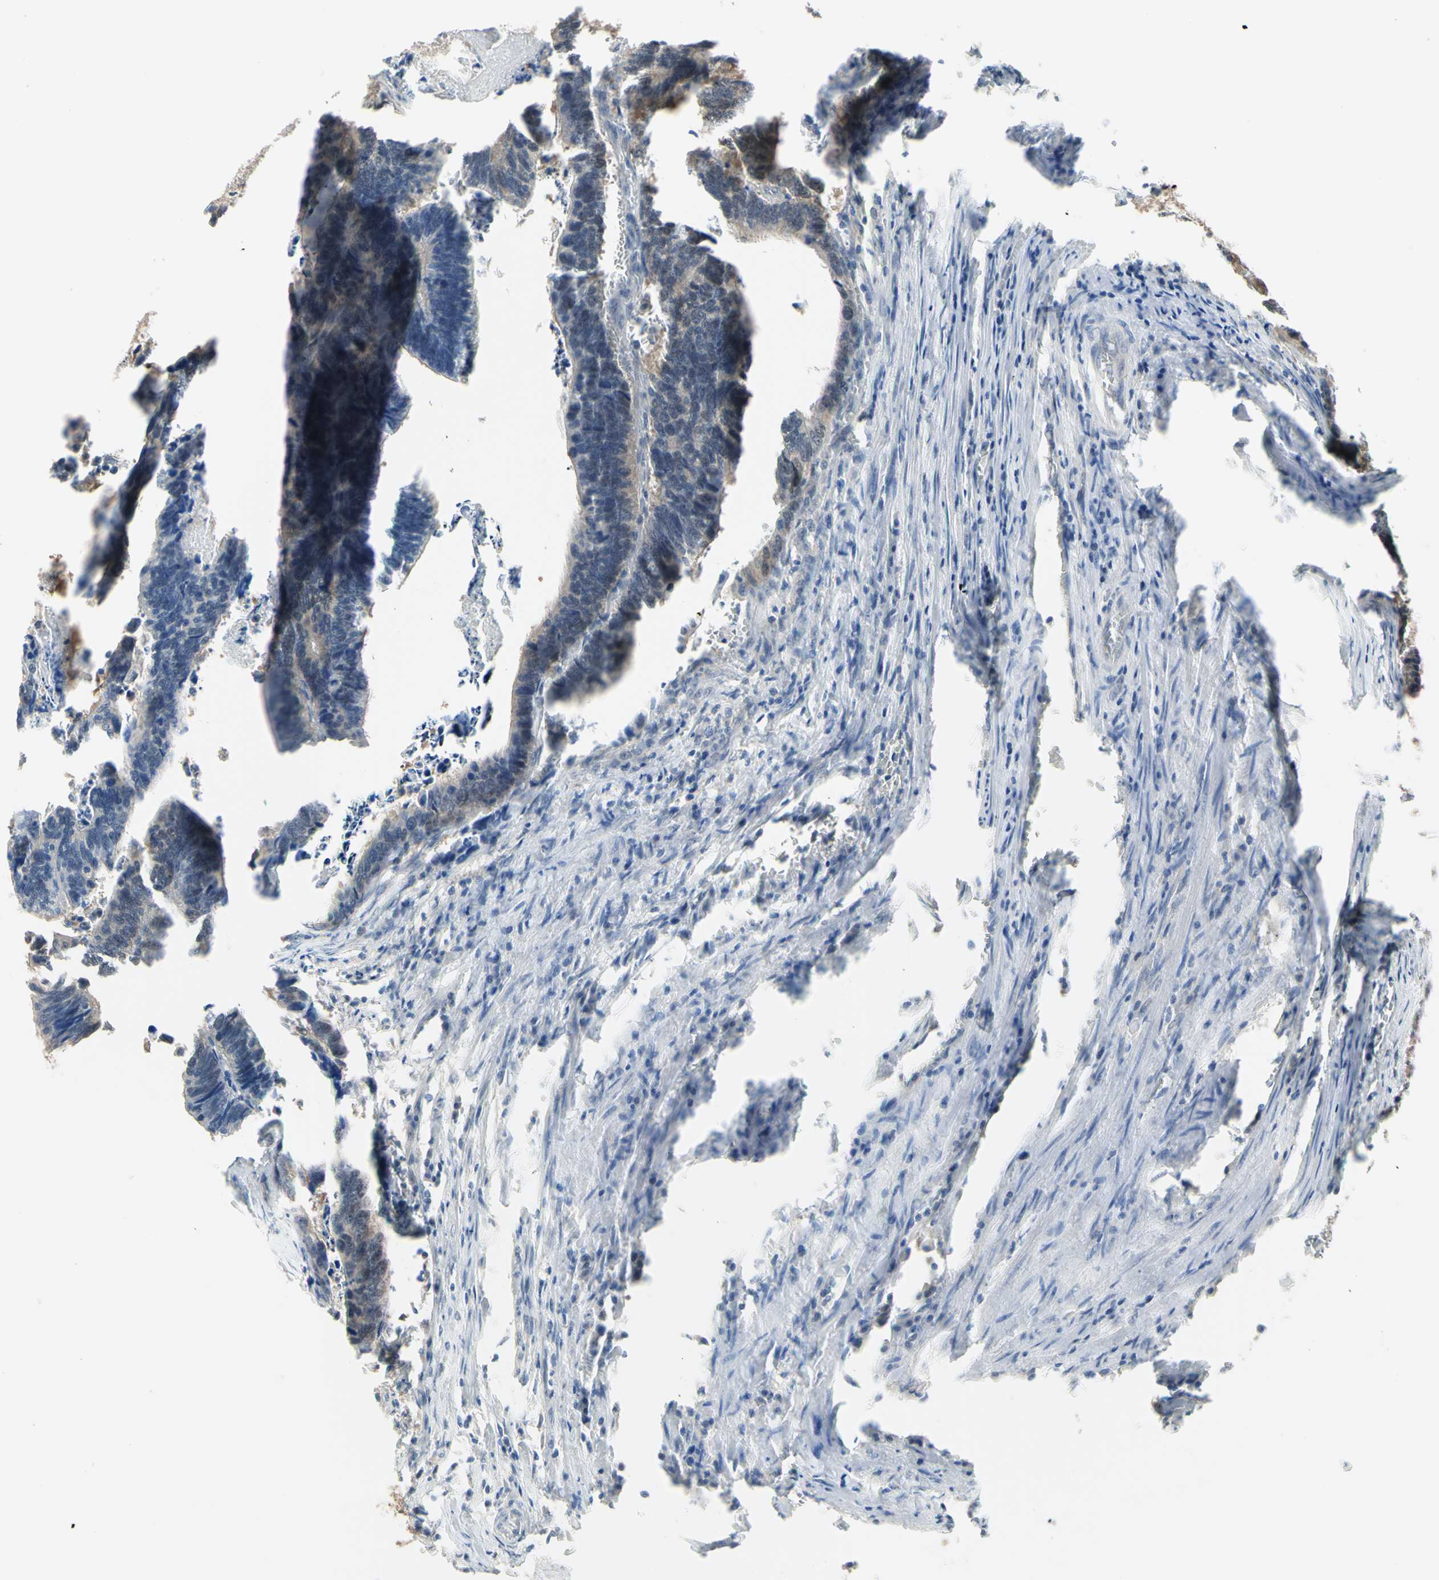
{"staining": {"intensity": "weak", "quantity": "<25%", "location": "cytoplasmic/membranous"}, "tissue": "colorectal cancer", "cell_type": "Tumor cells", "image_type": "cancer", "snomed": [{"axis": "morphology", "description": "Adenocarcinoma, NOS"}, {"axis": "topography", "description": "Colon"}], "caption": "Protein analysis of colorectal adenocarcinoma displays no significant staining in tumor cells.", "gene": "HSPA4", "patient": {"sex": "male", "age": 72}}